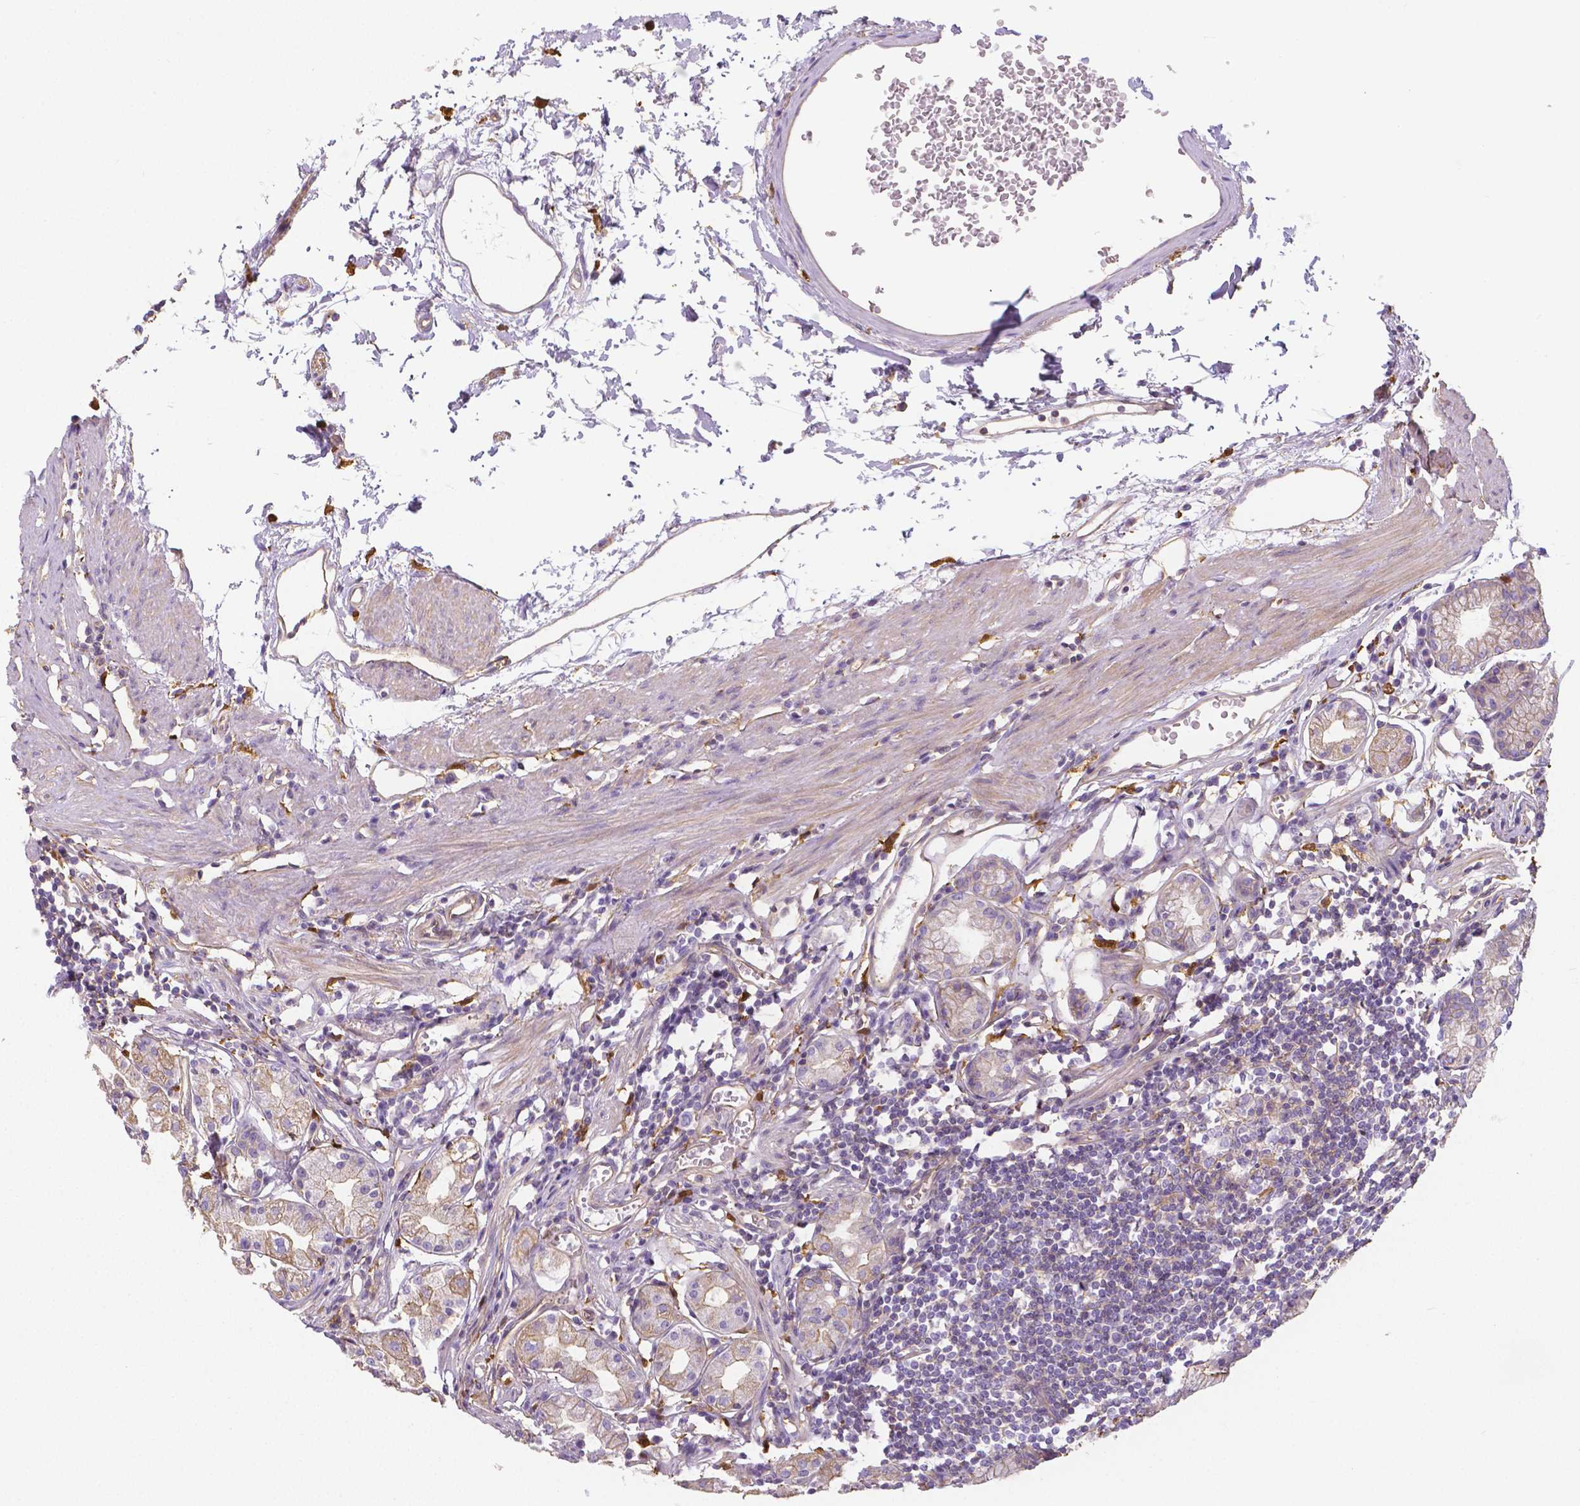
{"staining": {"intensity": "weak", "quantity": "25%-75%", "location": "cytoplasmic/membranous"}, "tissue": "stomach", "cell_type": "Glandular cells", "image_type": "normal", "snomed": [{"axis": "morphology", "description": "Normal tissue, NOS"}, {"axis": "topography", "description": "Stomach"}], "caption": "Glandular cells reveal weak cytoplasmic/membranous expression in about 25%-75% of cells in benign stomach.", "gene": "CRMP1", "patient": {"sex": "male", "age": 55}}